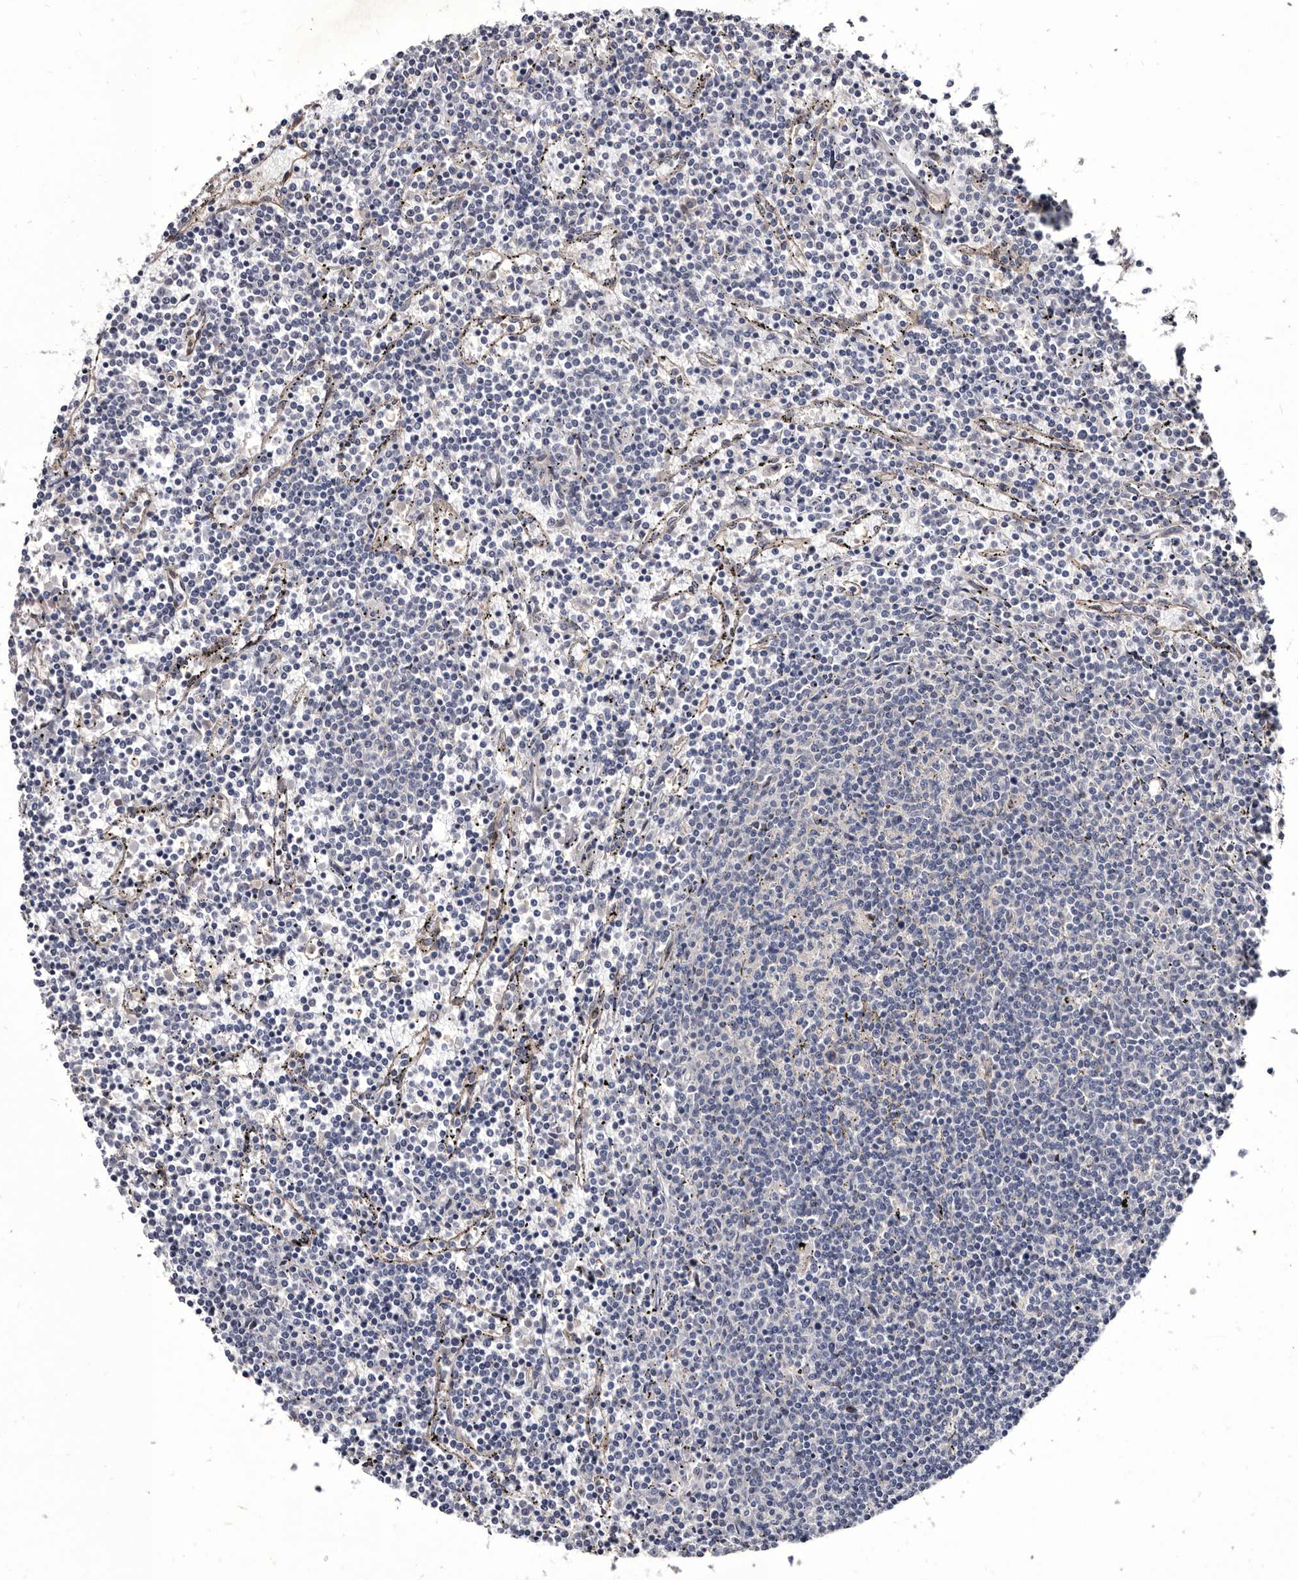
{"staining": {"intensity": "negative", "quantity": "none", "location": "none"}, "tissue": "lymphoma", "cell_type": "Tumor cells", "image_type": "cancer", "snomed": [{"axis": "morphology", "description": "Malignant lymphoma, non-Hodgkin's type, Low grade"}, {"axis": "topography", "description": "Spleen"}], "caption": "Immunohistochemistry (IHC) histopathology image of human lymphoma stained for a protein (brown), which displays no expression in tumor cells.", "gene": "PROM1", "patient": {"sex": "female", "age": 50}}